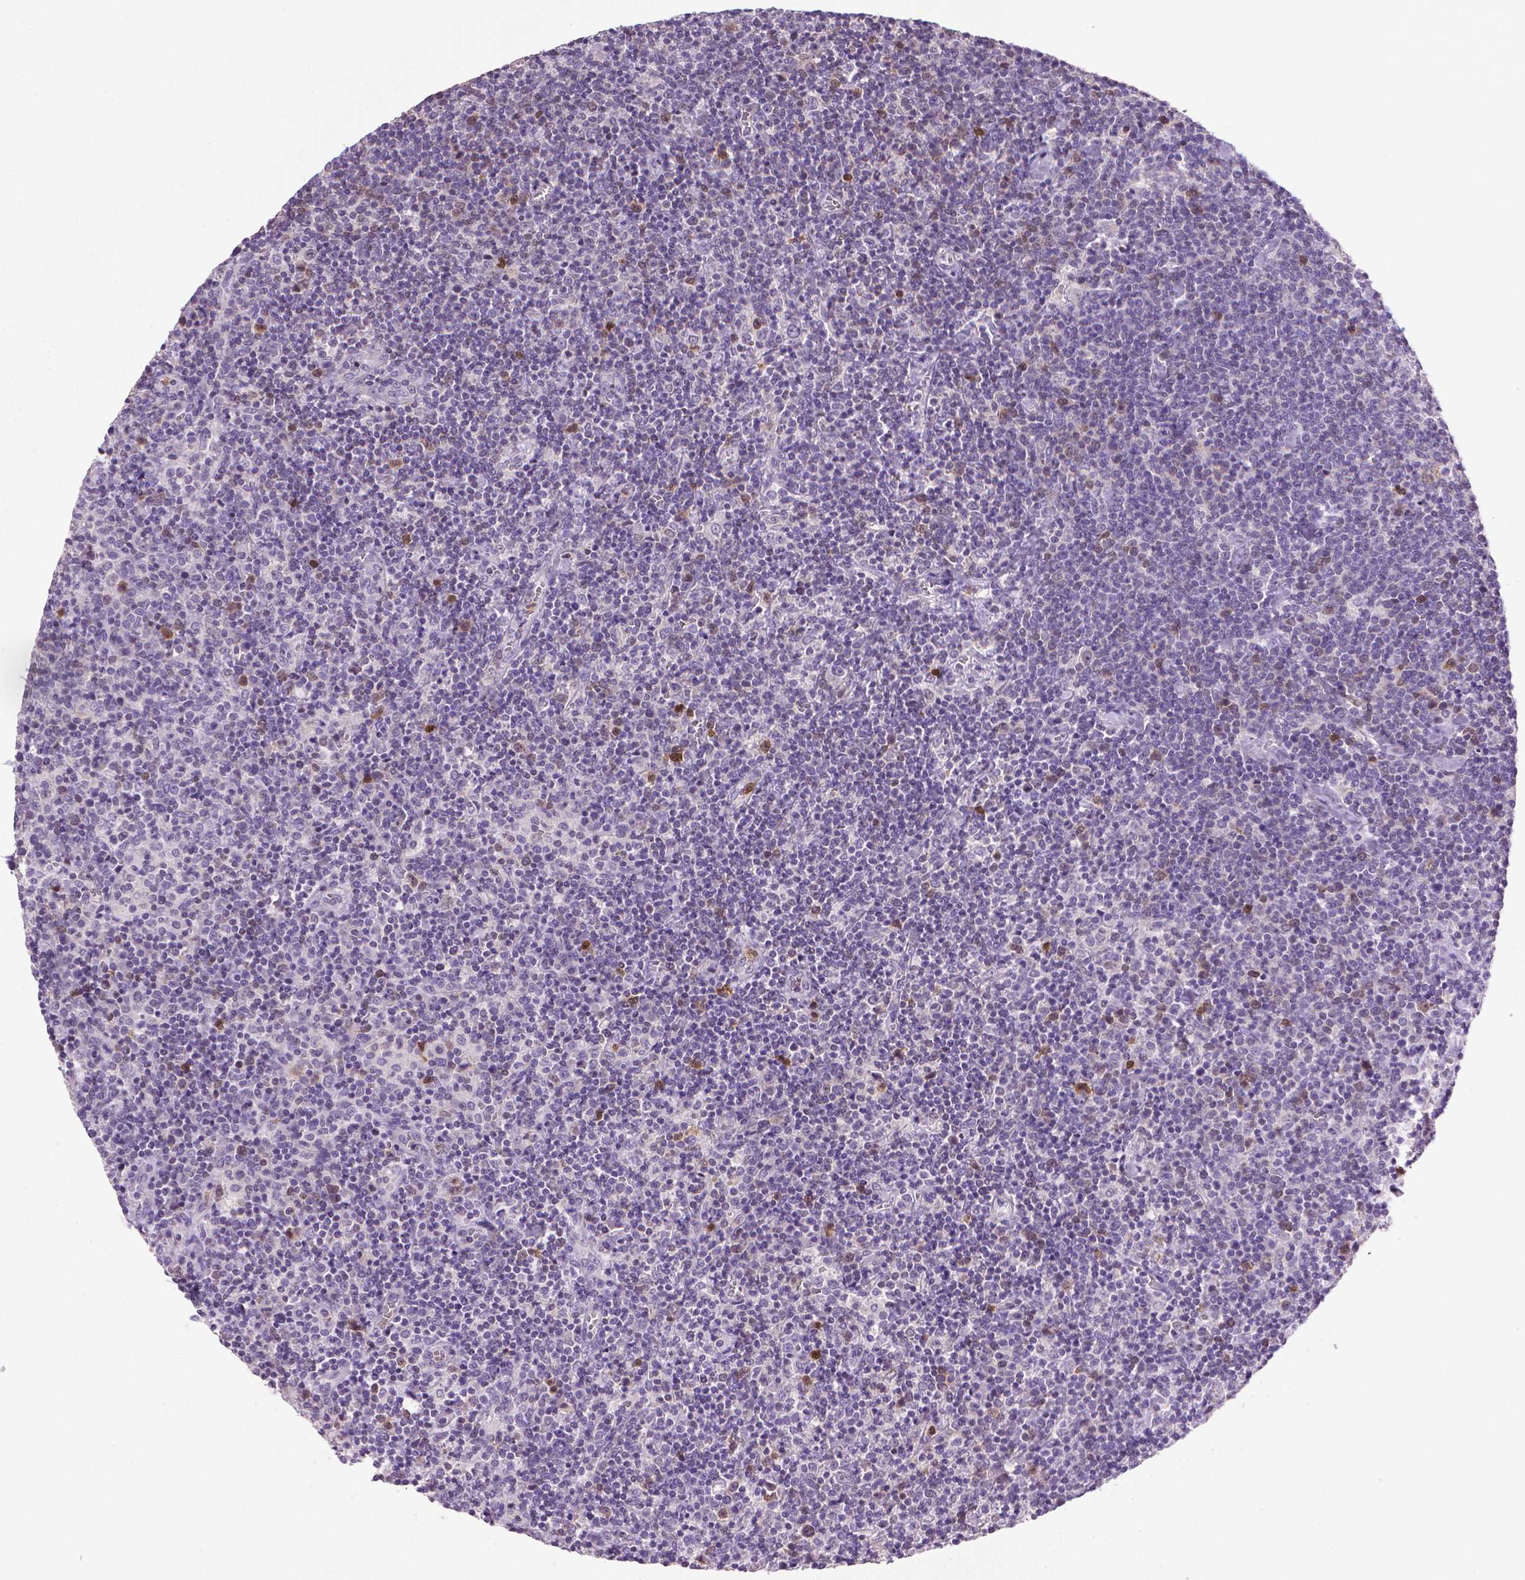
{"staining": {"intensity": "negative", "quantity": "none", "location": "none"}, "tissue": "lymphoma", "cell_type": "Tumor cells", "image_type": "cancer", "snomed": [{"axis": "morphology", "description": "Malignant lymphoma, non-Hodgkin's type, High grade"}, {"axis": "topography", "description": "Lymph node"}], "caption": "Immunohistochemistry image of neoplastic tissue: human lymphoma stained with DAB demonstrates no significant protein expression in tumor cells.", "gene": "CDKN2D", "patient": {"sex": "male", "age": 61}}